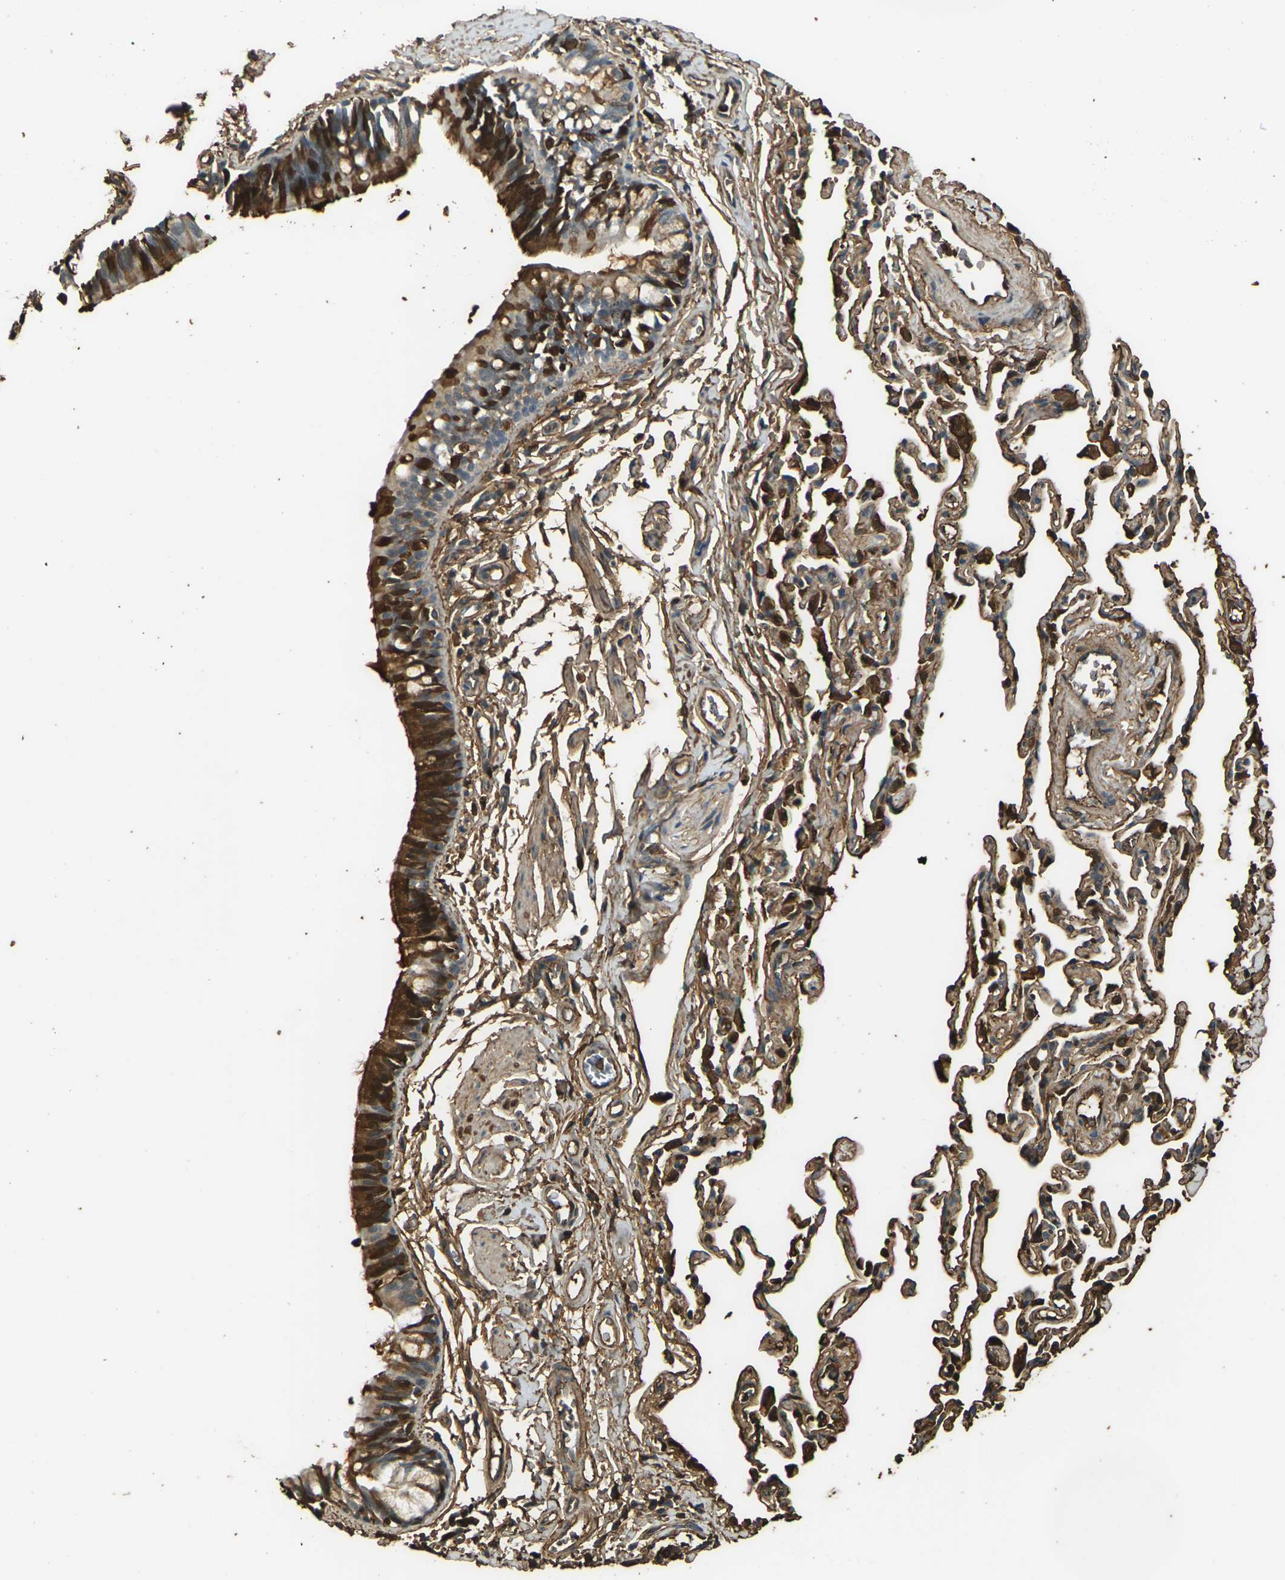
{"staining": {"intensity": "strong", "quantity": "25%-75%", "location": "cytoplasmic/membranous"}, "tissue": "bronchus", "cell_type": "Respiratory epithelial cells", "image_type": "normal", "snomed": [{"axis": "morphology", "description": "Normal tissue, NOS"}, {"axis": "topography", "description": "Bronchus"}, {"axis": "topography", "description": "Lung"}], "caption": "High-power microscopy captured an immunohistochemistry histopathology image of benign bronchus, revealing strong cytoplasmic/membranous expression in about 25%-75% of respiratory epithelial cells. Nuclei are stained in blue.", "gene": "CYP1B1", "patient": {"sex": "male", "age": 64}}